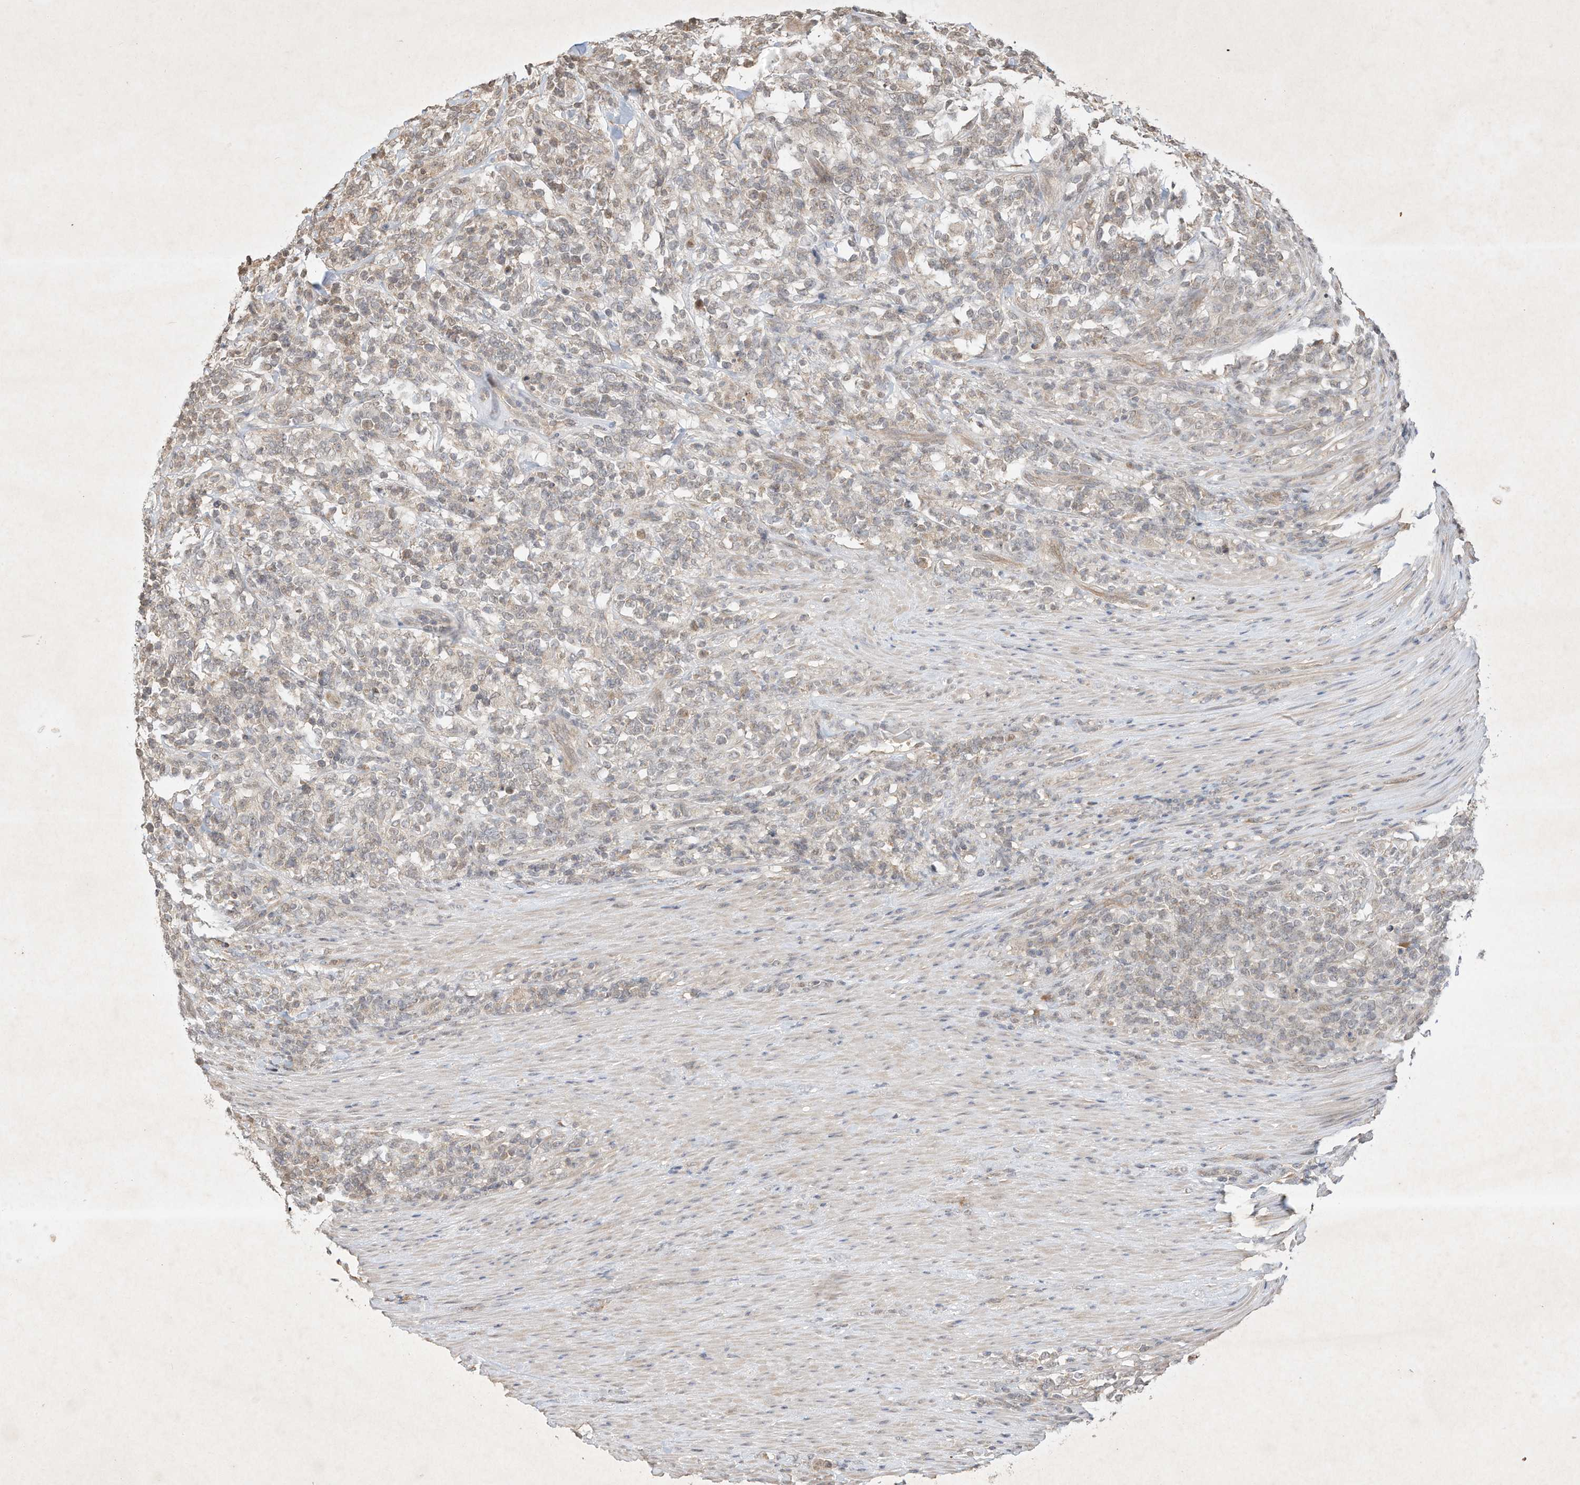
{"staining": {"intensity": "negative", "quantity": "none", "location": "none"}, "tissue": "lymphoma", "cell_type": "Tumor cells", "image_type": "cancer", "snomed": [{"axis": "morphology", "description": "Malignant lymphoma, non-Hodgkin's type, High grade"}, {"axis": "topography", "description": "Soft tissue"}], "caption": "There is no significant positivity in tumor cells of malignant lymphoma, non-Hodgkin's type (high-grade). (IHC, brightfield microscopy, high magnification).", "gene": "BTRC", "patient": {"sex": "male", "age": 18}}